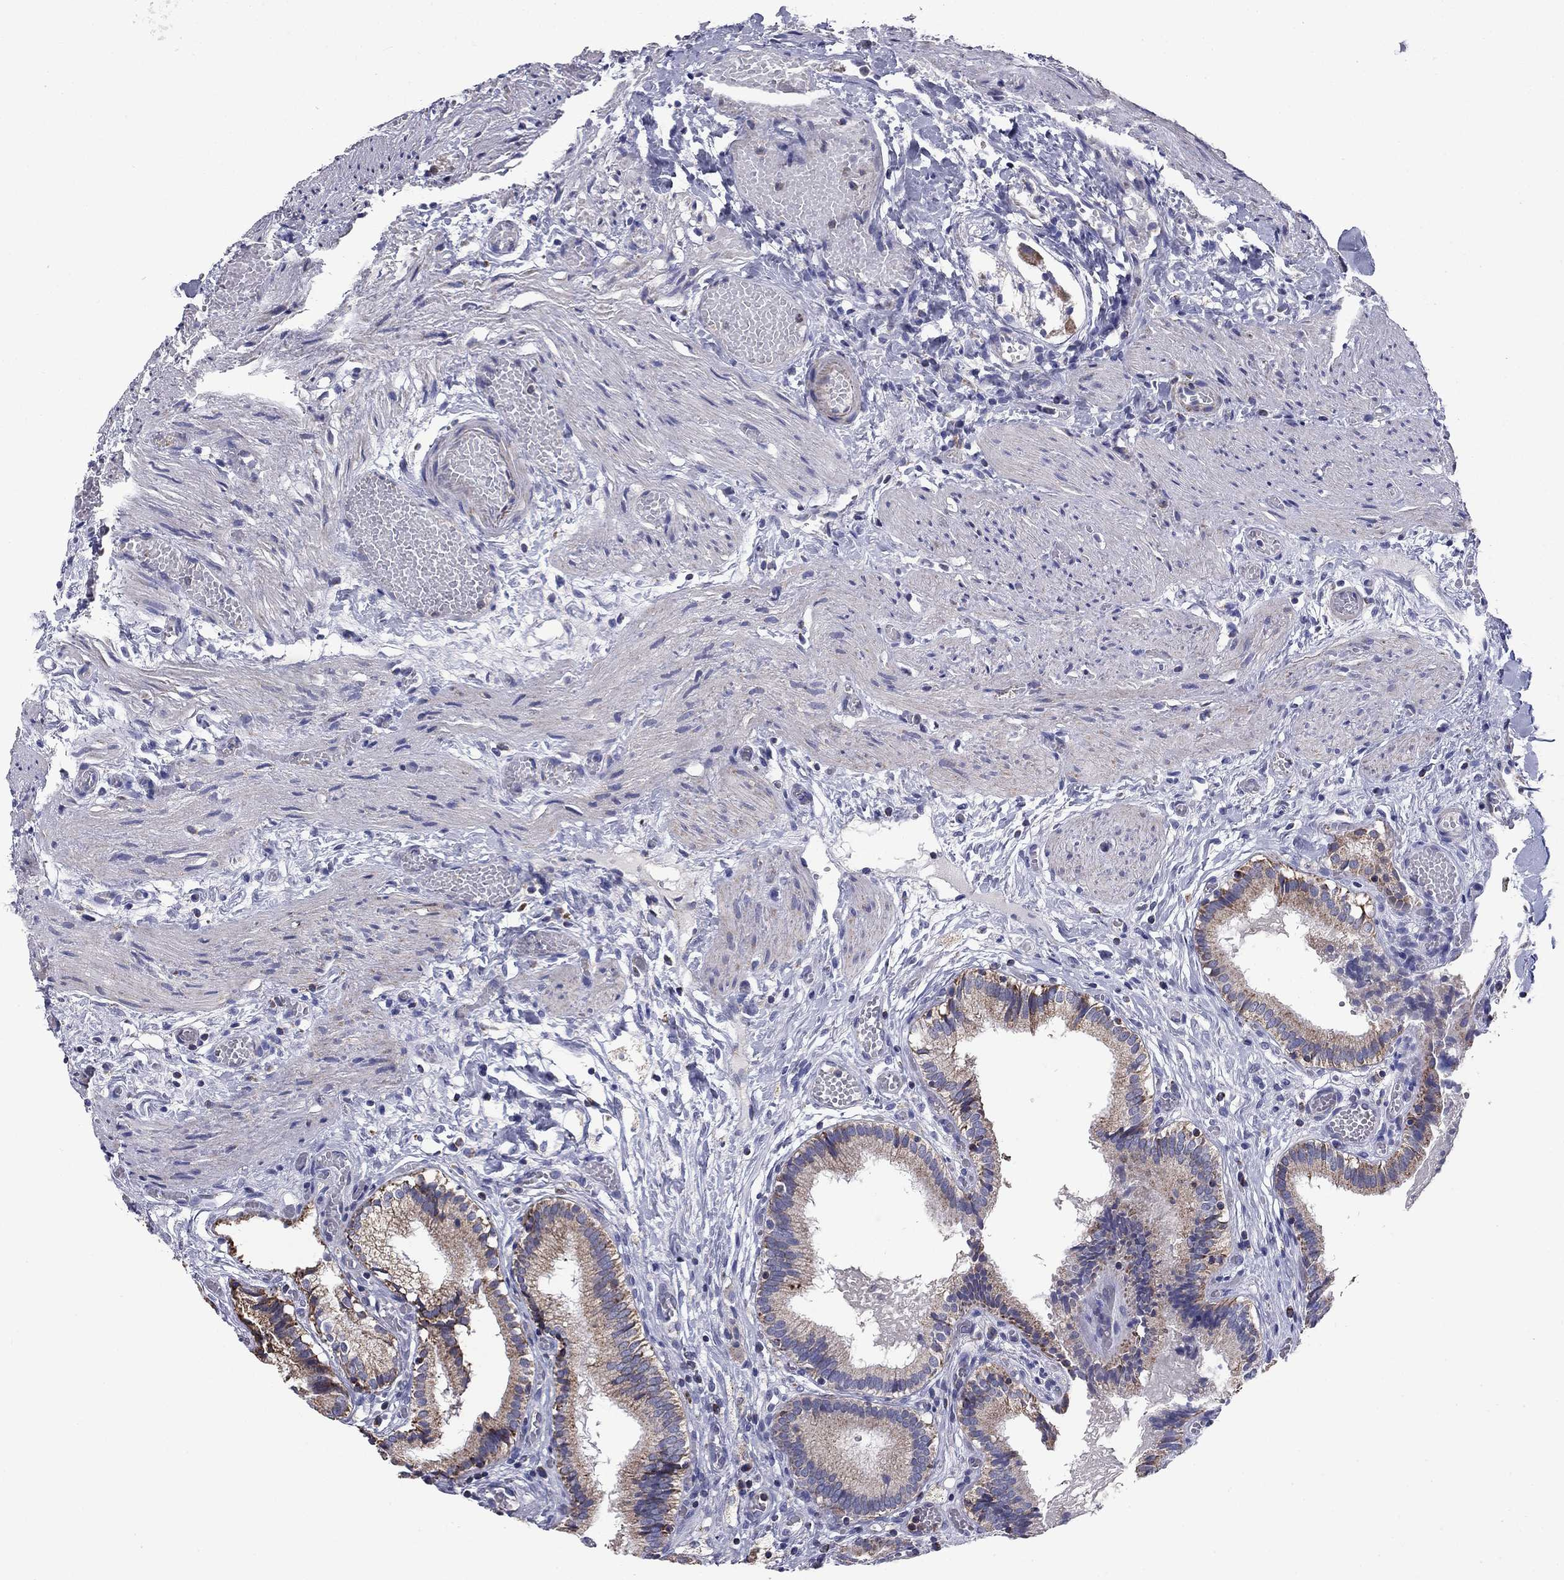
{"staining": {"intensity": "strong", "quantity": "25%-75%", "location": "cytoplasmic/membranous"}, "tissue": "gallbladder", "cell_type": "Glandular cells", "image_type": "normal", "snomed": [{"axis": "morphology", "description": "Normal tissue, NOS"}, {"axis": "topography", "description": "Gallbladder"}], "caption": "Protein staining reveals strong cytoplasmic/membranous expression in about 25%-75% of glandular cells in normal gallbladder. The protein is stained brown, and the nuclei are stained in blue (DAB (3,3'-diaminobenzidine) IHC with brightfield microscopy, high magnification).", "gene": "NDUFA4L2", "patient": {"sex": "female", "age": 24}}